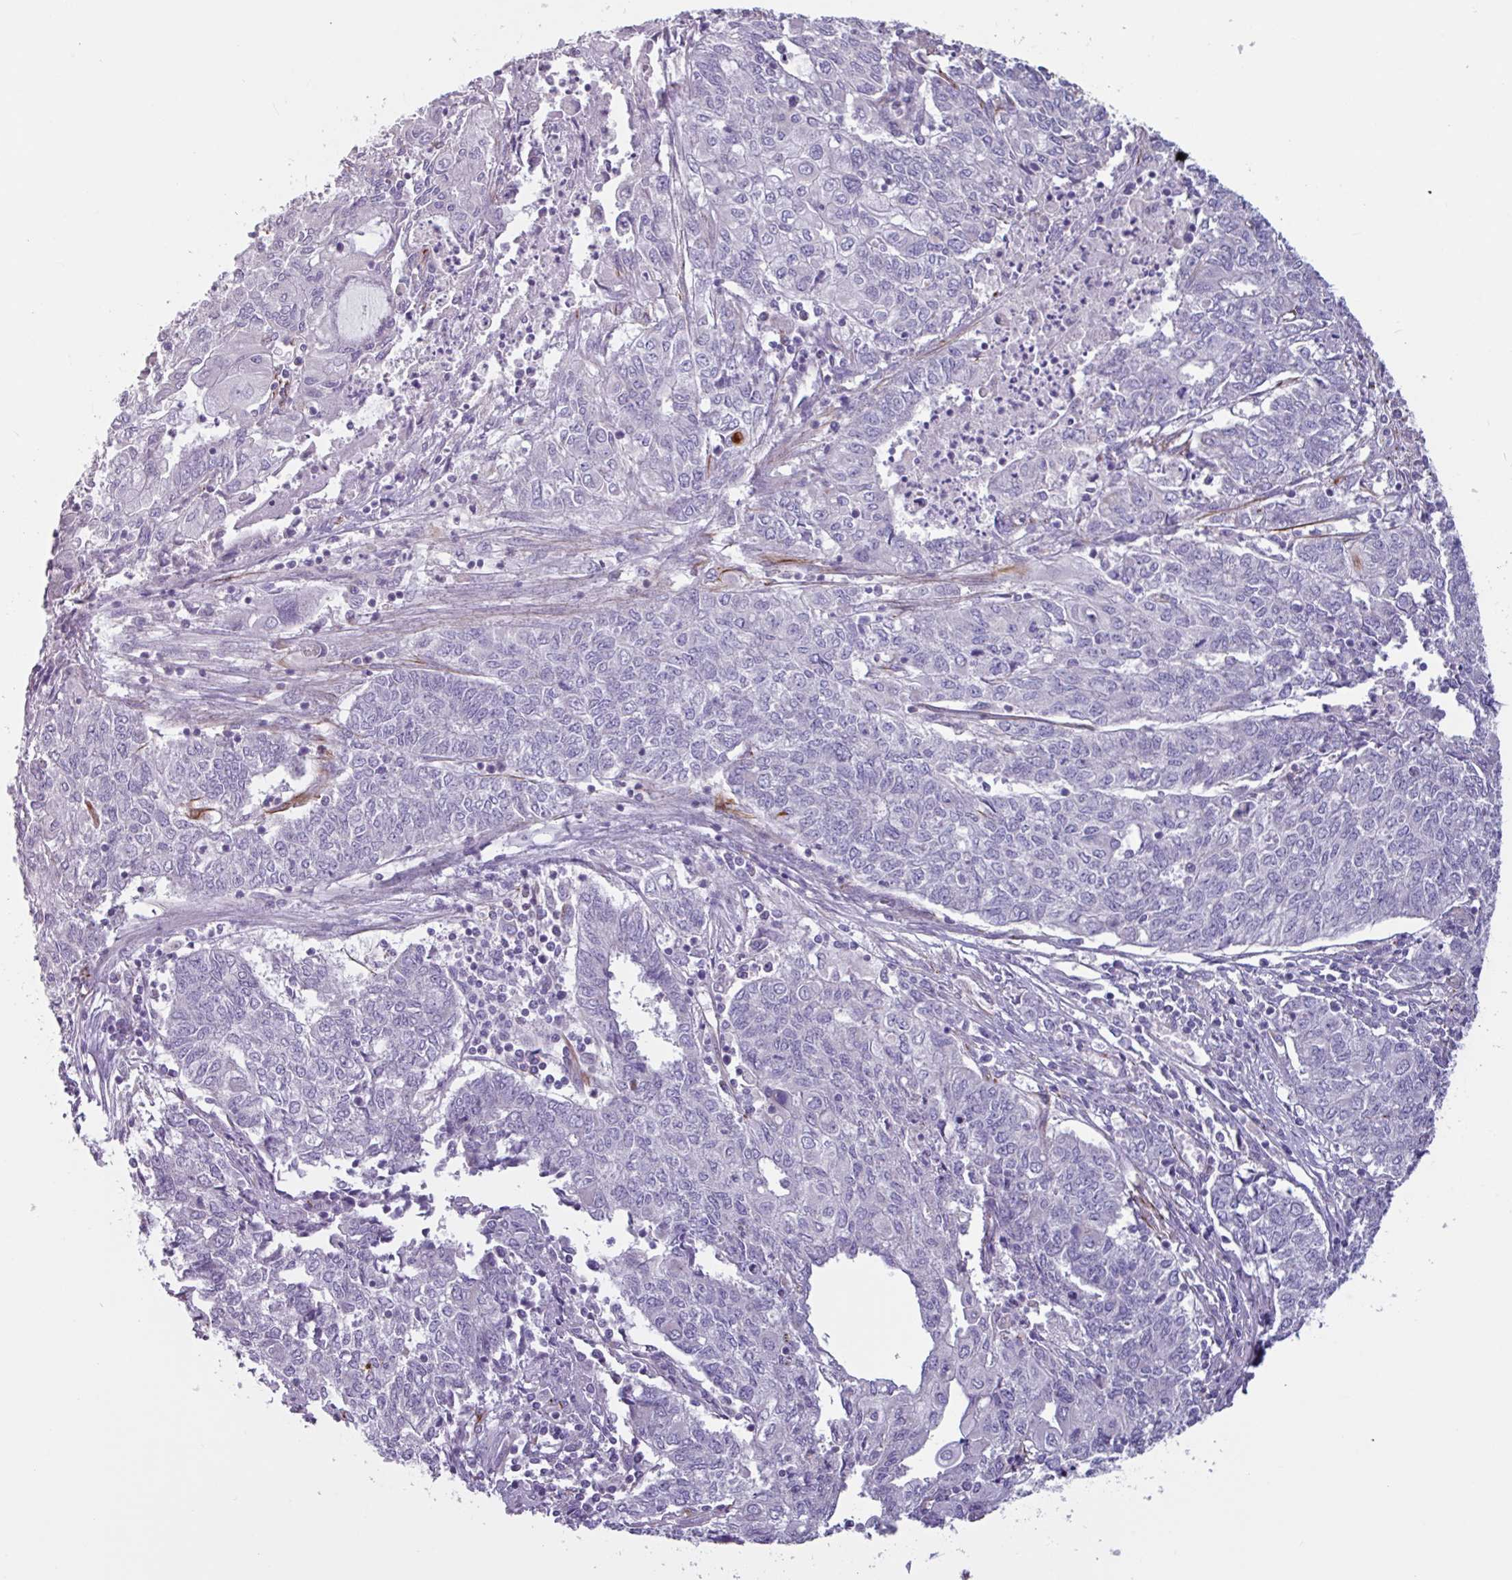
{"staining": {"intensity": "negative", "quantity": "none", "location": "none"}, "tissue": "endometrial cancer", "cell_type": "Tumor cells", "image_type": "cancer", "snomed": [{"axis": "morphology", "description": "Adenocarcinoma, NOS"}, {"axis": "topography", "description": "Endometrium"}], "caption": "Tumor cells show no significant staining in endometrial cancer (adenocarcinoma).", "gene": "BTD", "patient": {"sex": "female", "age": 54}}